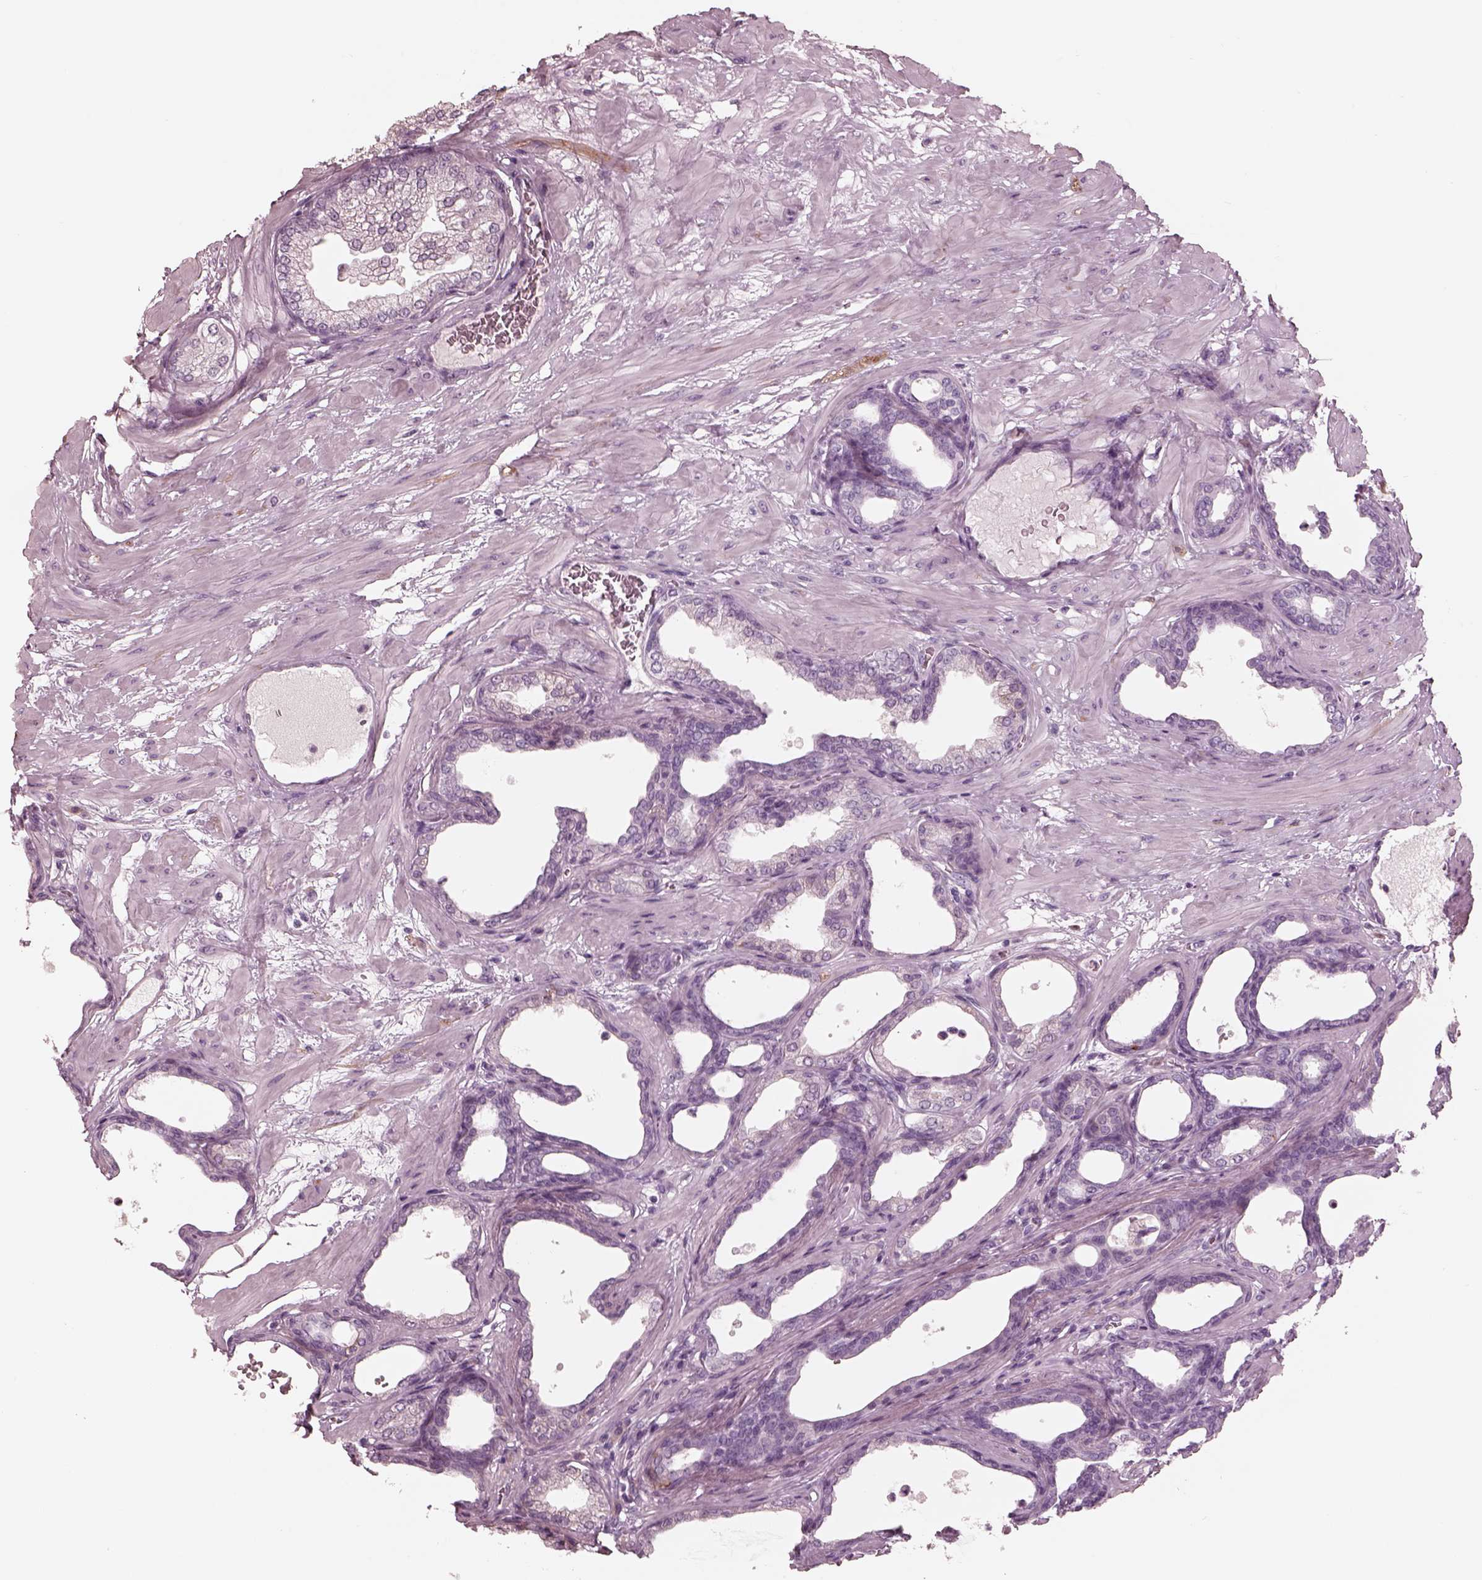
{"staining": {"intensity": "negative", "quantity": "none", "location": "none"}, "tissue": "prostate", "cell_type": "Glandular cells", "image_type": "normal", "snomed": [{"axis": "morphology", "description": "Normal tissue, NOS"}, {"axis": "topography", "description": "Prostate"}], "caption": "Human prostate stained for a protein using immunohistochemistry reveals no expression in glandular cells.", "gene": "CADM2", "patient": {"sex": "male", "age": 37}}